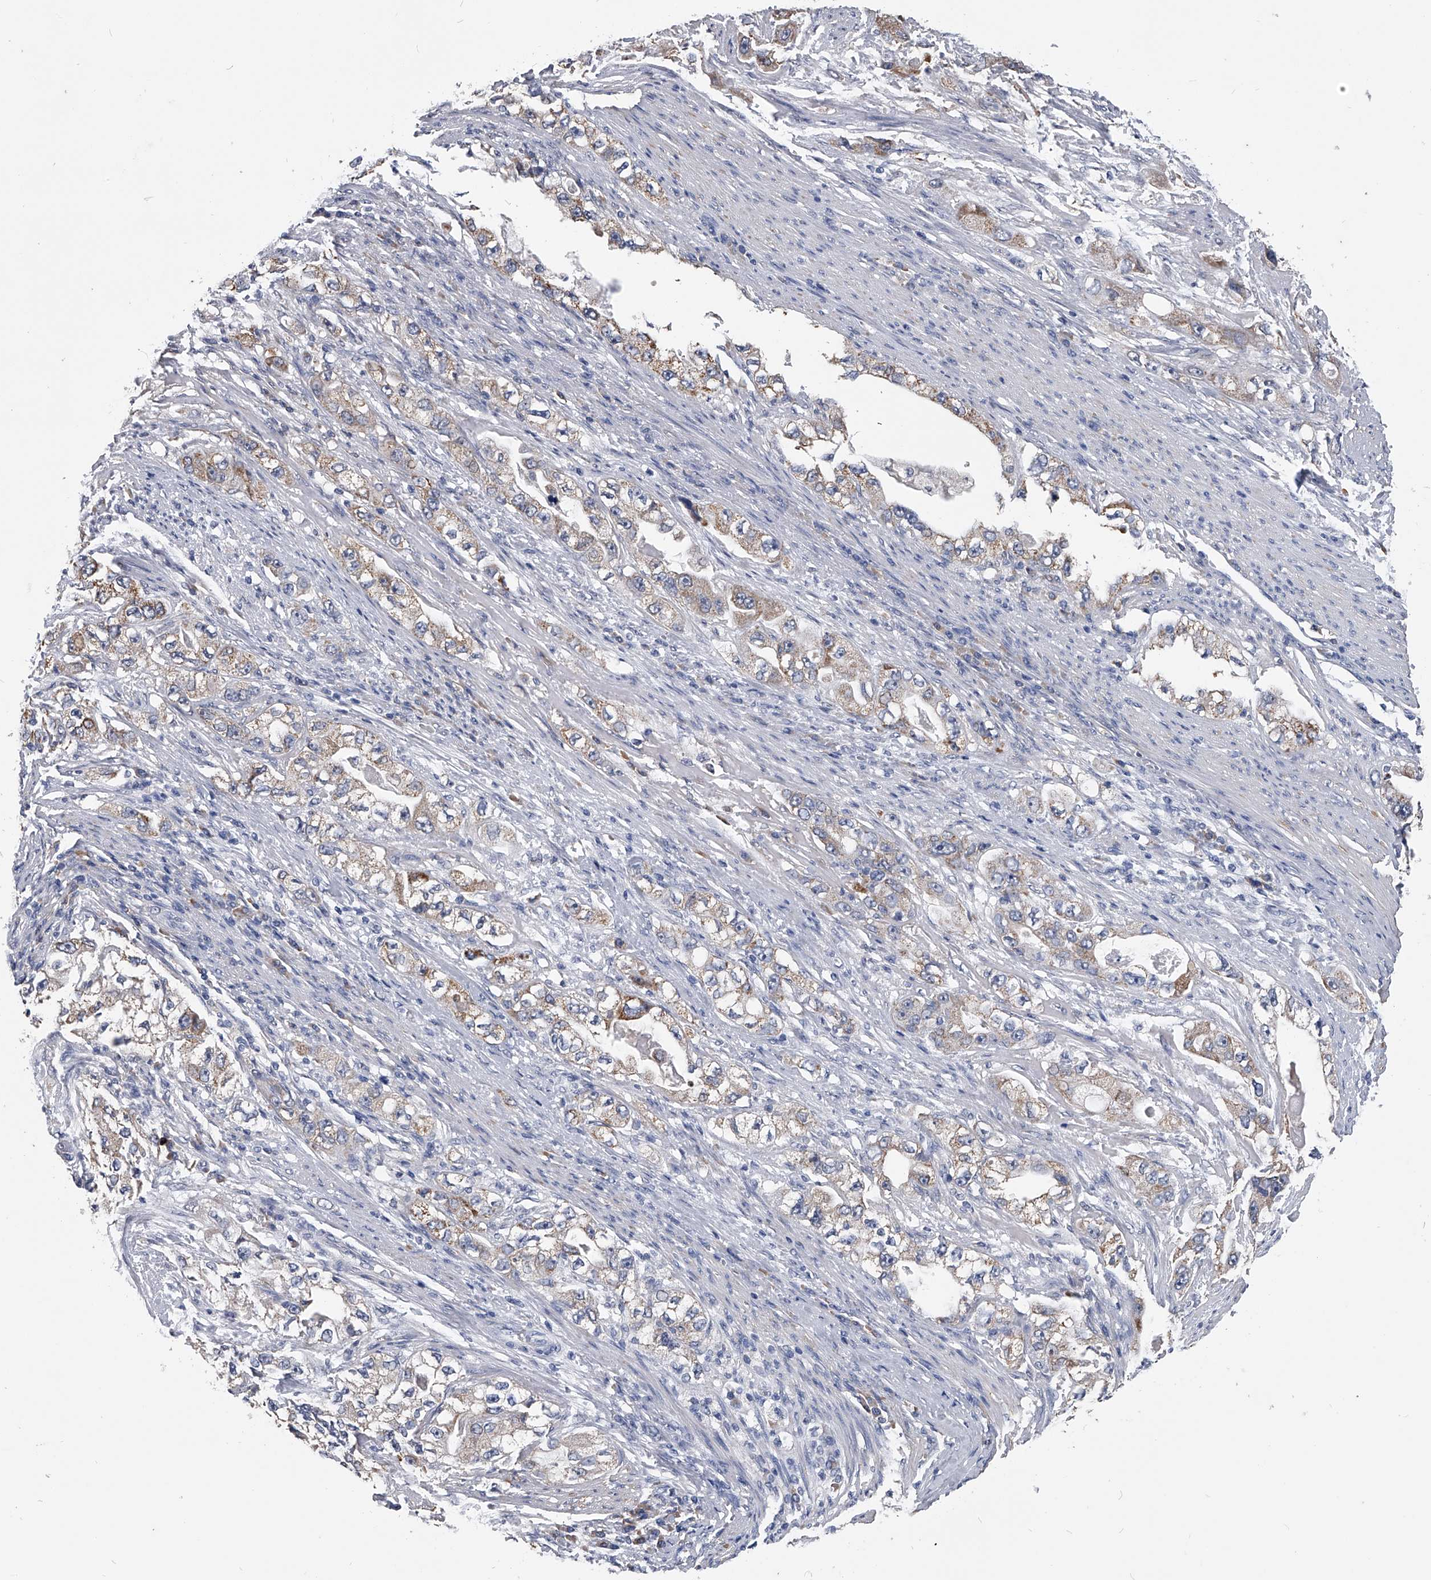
{"staining": {"intensity": "weak", "quantity": ">75%", "location": "cytoplasmic/membranous"}, "tissue": "stomach cancer", "cell_type": "Tumor cells", "image_type": "cancer", "snomed": [{"axis": "morphology", "description": "Adenocarcinoma, NOS"}, {"axis": "topography", "description": "Stomach, lower"}], "caption": "Protein staining of stomach adenocarcinoma tissue demonstrates weak cytoplasmic/membranous positivity in approximately >75% of tumor cells. Nuclei are stained in blue.", "gene": "OAT", "patient": {"sex": "female", "age": 93}}